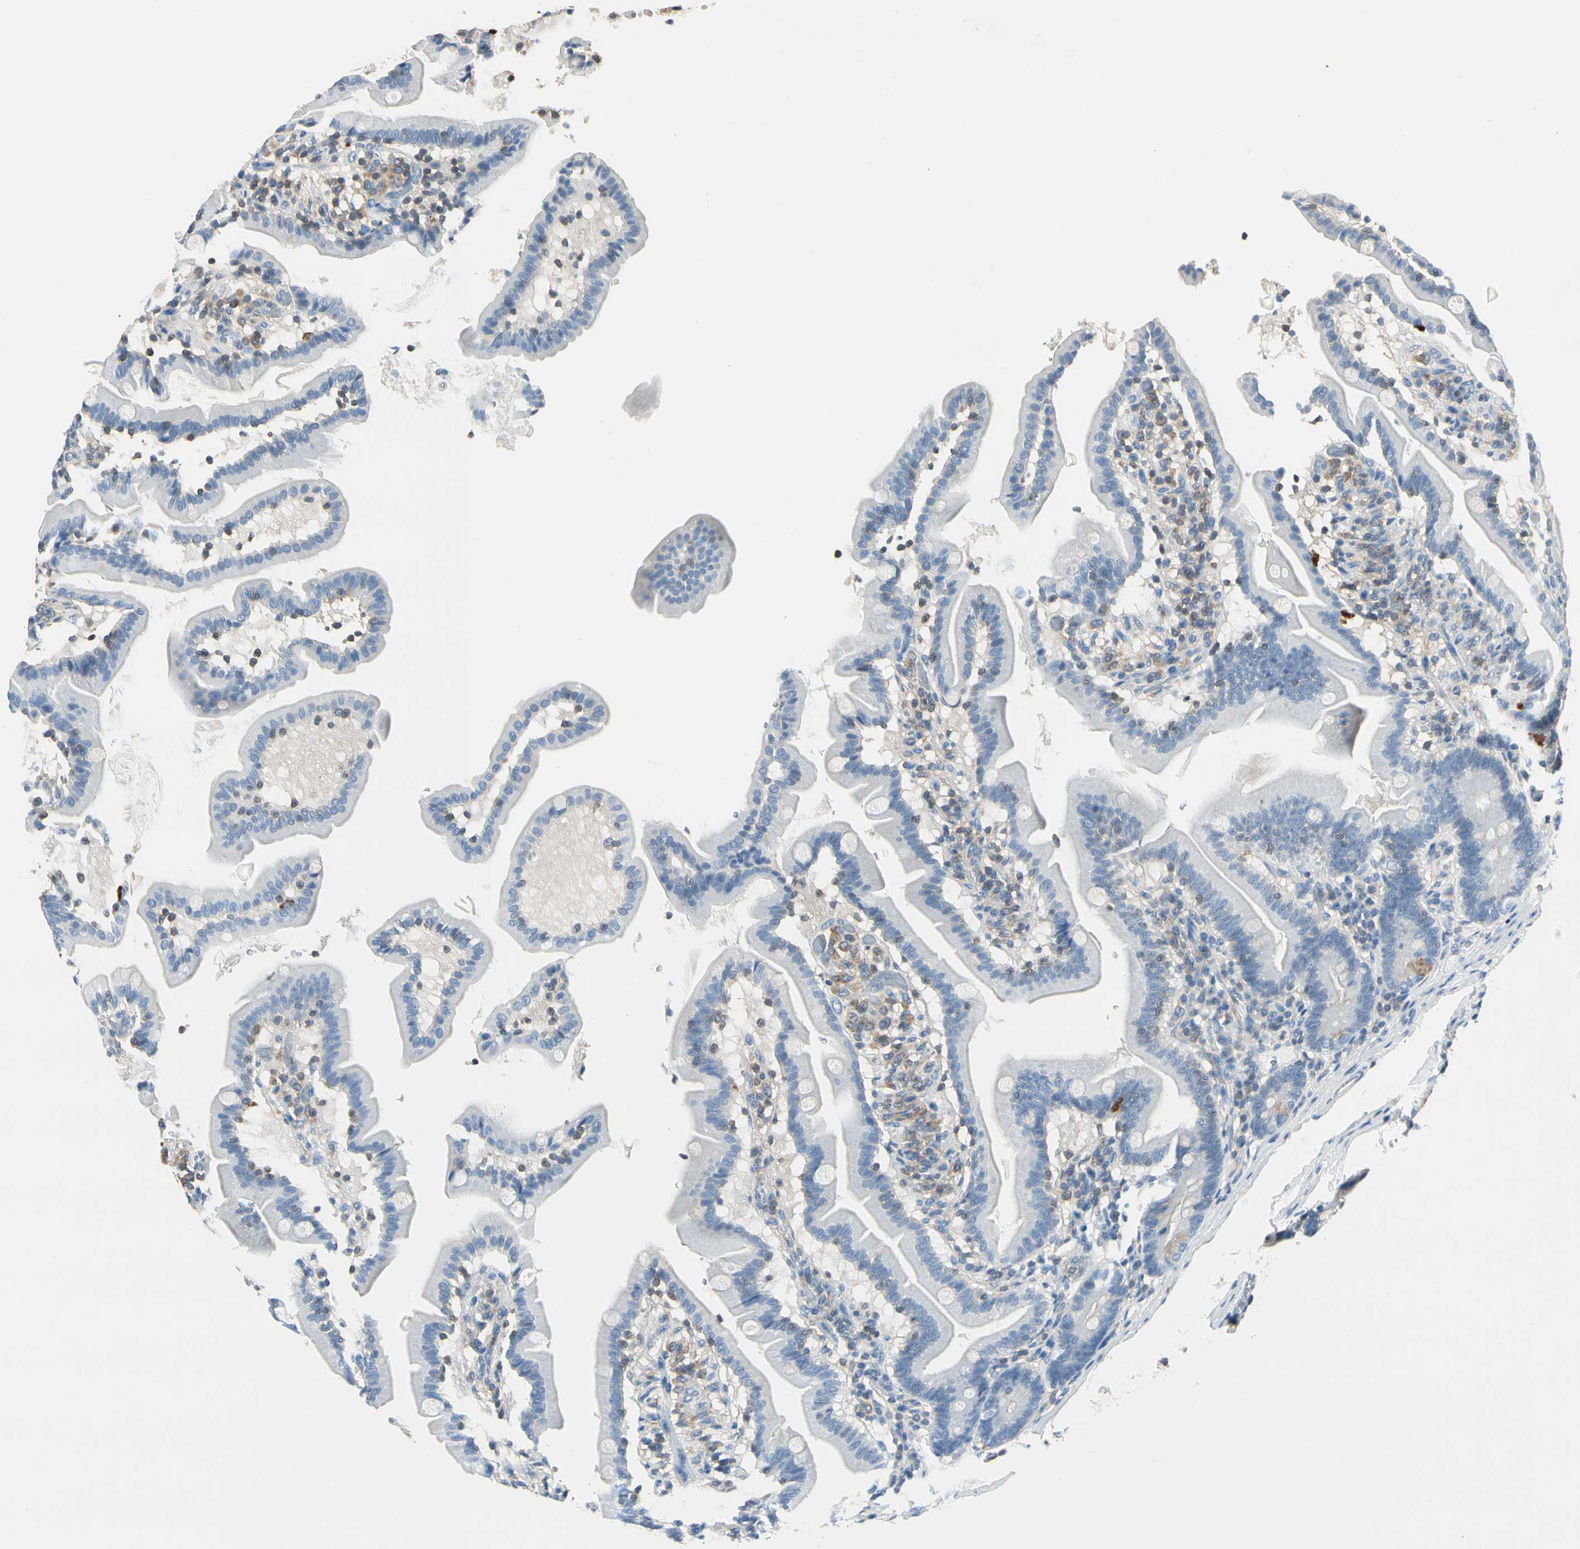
{"staining": {"intensity": "moderate", "quantity": "<25%", "location": "cytoplasmic/membranous"}, "tissue": "duodenum", "cell_type": "Glandular cells", "image_type": "normal", "snomed": [{"axis": "morphology", "description": "Normal tissue, NOS"}, {"axis": "topography", "description": "Duodenum"}], "caption": "This photomicrograph demonstrates IHC staining of unremarkable human duodenum, with low moderate cytoplasmic/membranous staining in about <25% of glandular cells.", "gene": "CAPZA2", "patient": {"sex": "female", "age": 75}}